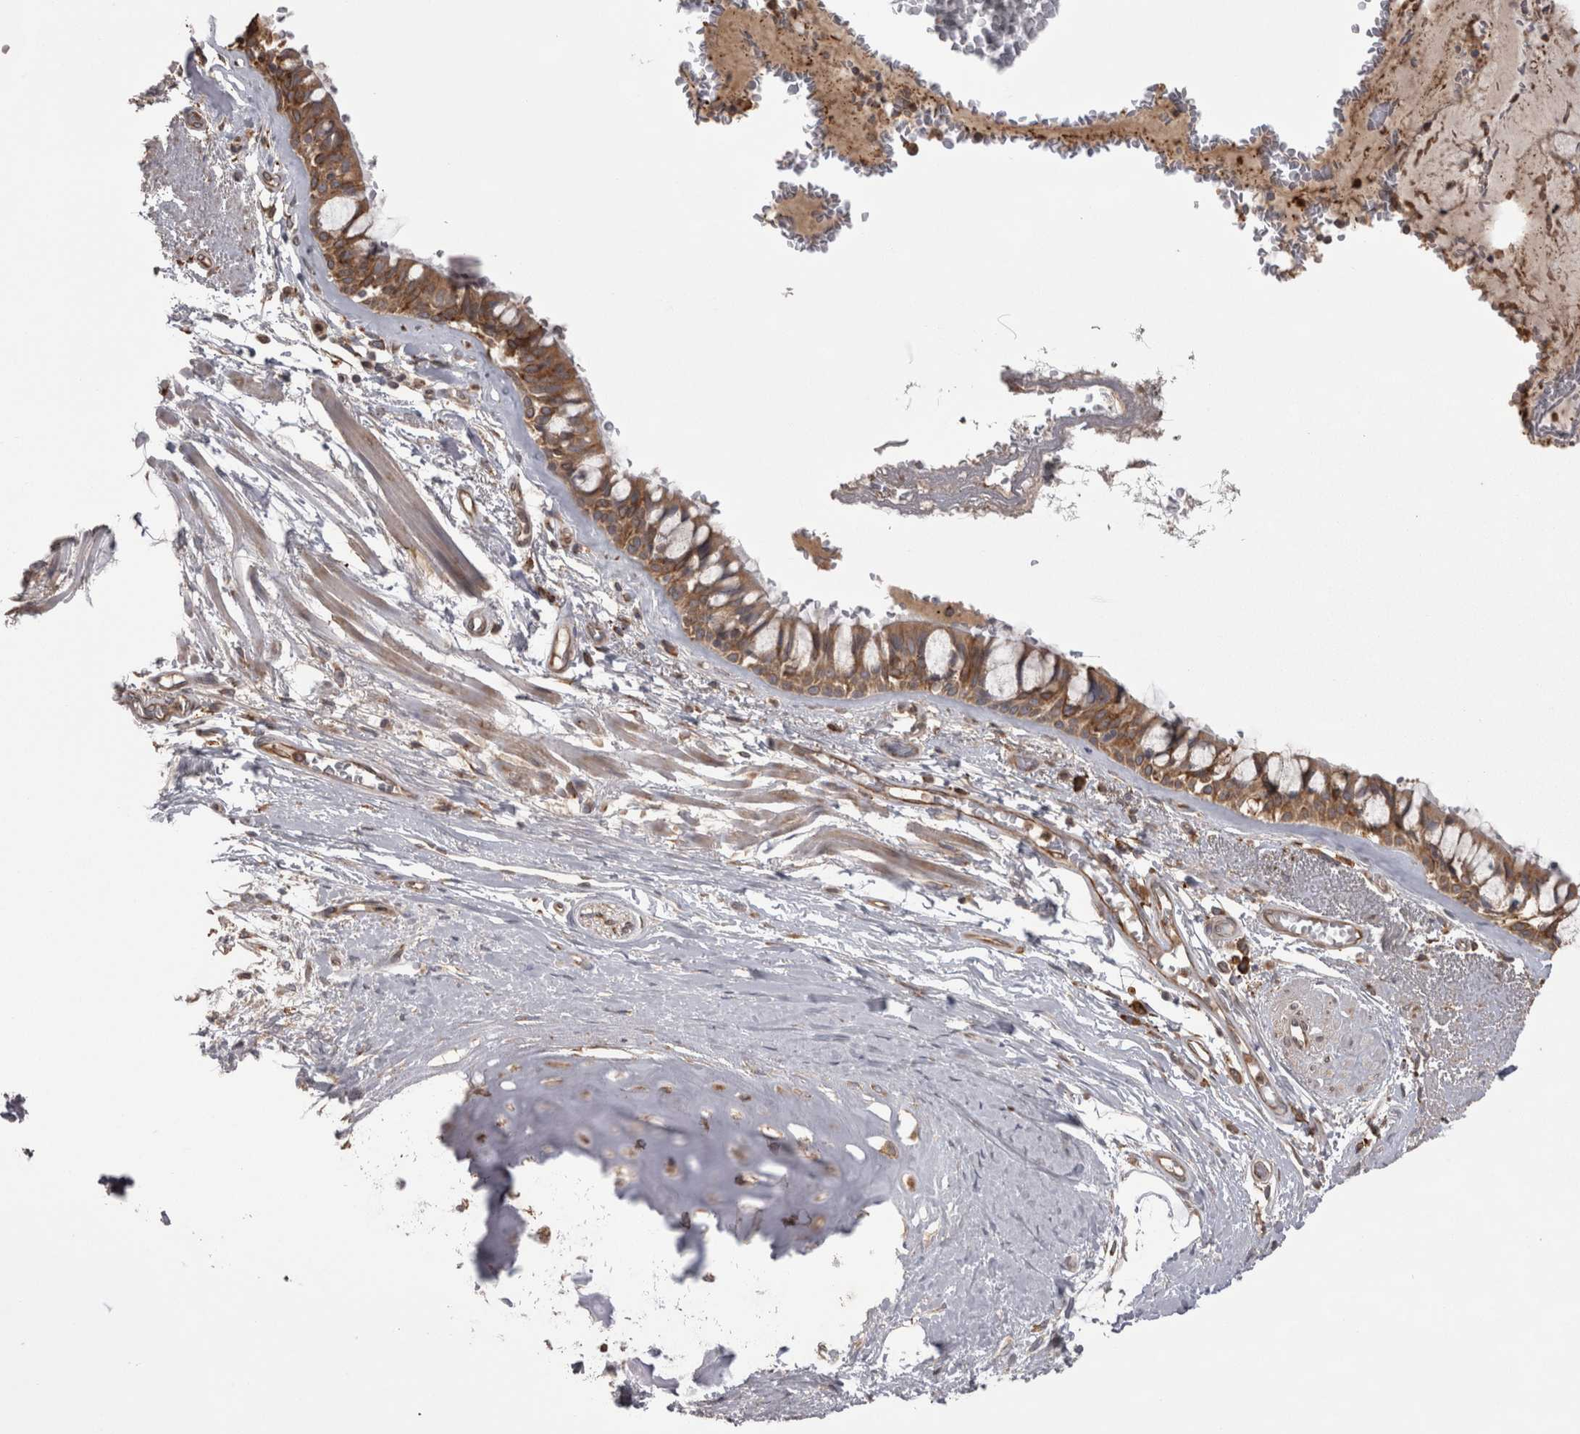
{"staining": {"intensity": "moderate", "quantity": ">75%", "location": "cytoplasmic/membranous"}, "tissue": "bronchus", "cell_type": "Respiratory epithelial cells", "image_type": "normal", "snomed": [{"axis": "morphology", "description": "Normal tissue, NOS"}, {"axis": "topography", "description": "Bronchus"}], "caption": "Immunohistochemistry (IHC) of normal human bronchus exhibits medium levels of moderate cytoplasmic/membranous expression in about >75% of respiratory epithelial cells.", "gene": "PON2", "patient": {"sex": "male", "age": 66}}